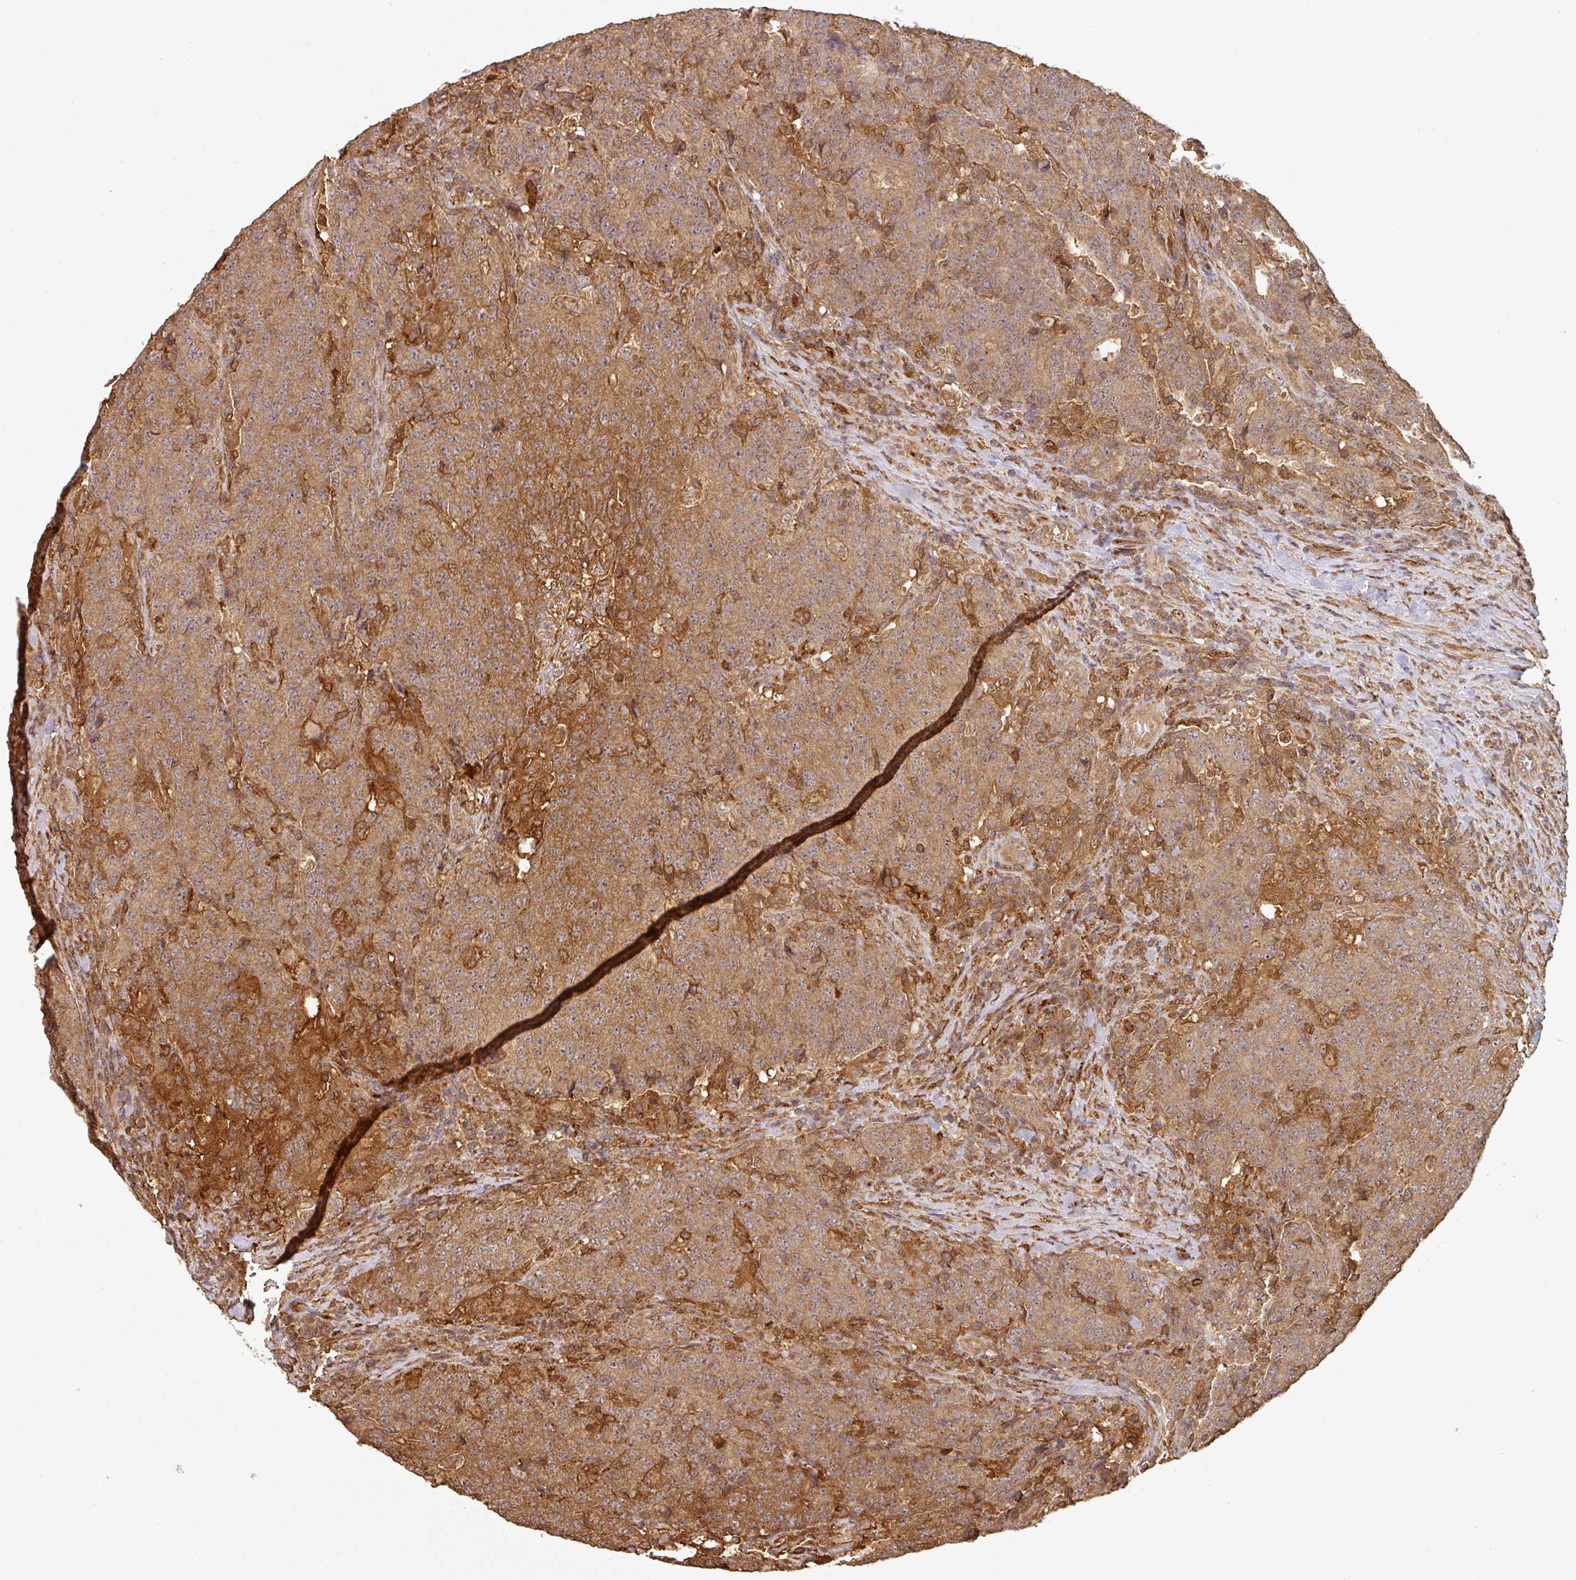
{"staining": {"intensity": "moderate", "quantity": ">75%", "location": "cytoplasmic/membranous"}, "tissue": "colorectal cancer", "cell_type": "Tumor cells", "image_type": "cancer", "snomed": [{"axis": "morphology", "description": "Adenocarcinoma, NOS"}, {"axis": "topography", "description": "Colon"}], "caption": "Protein expression by immunohistochemistry shows moderate cytoplasmic/membranous expression in about >75% of tumor cells in colorectal cancer (adenocarcinoma). Immunohistochemistry (ihc) stains the protein in brown and the nuclei are stained blue.", "gene": "ZNF322", "patient": {"sex": "female", "age": 75}}